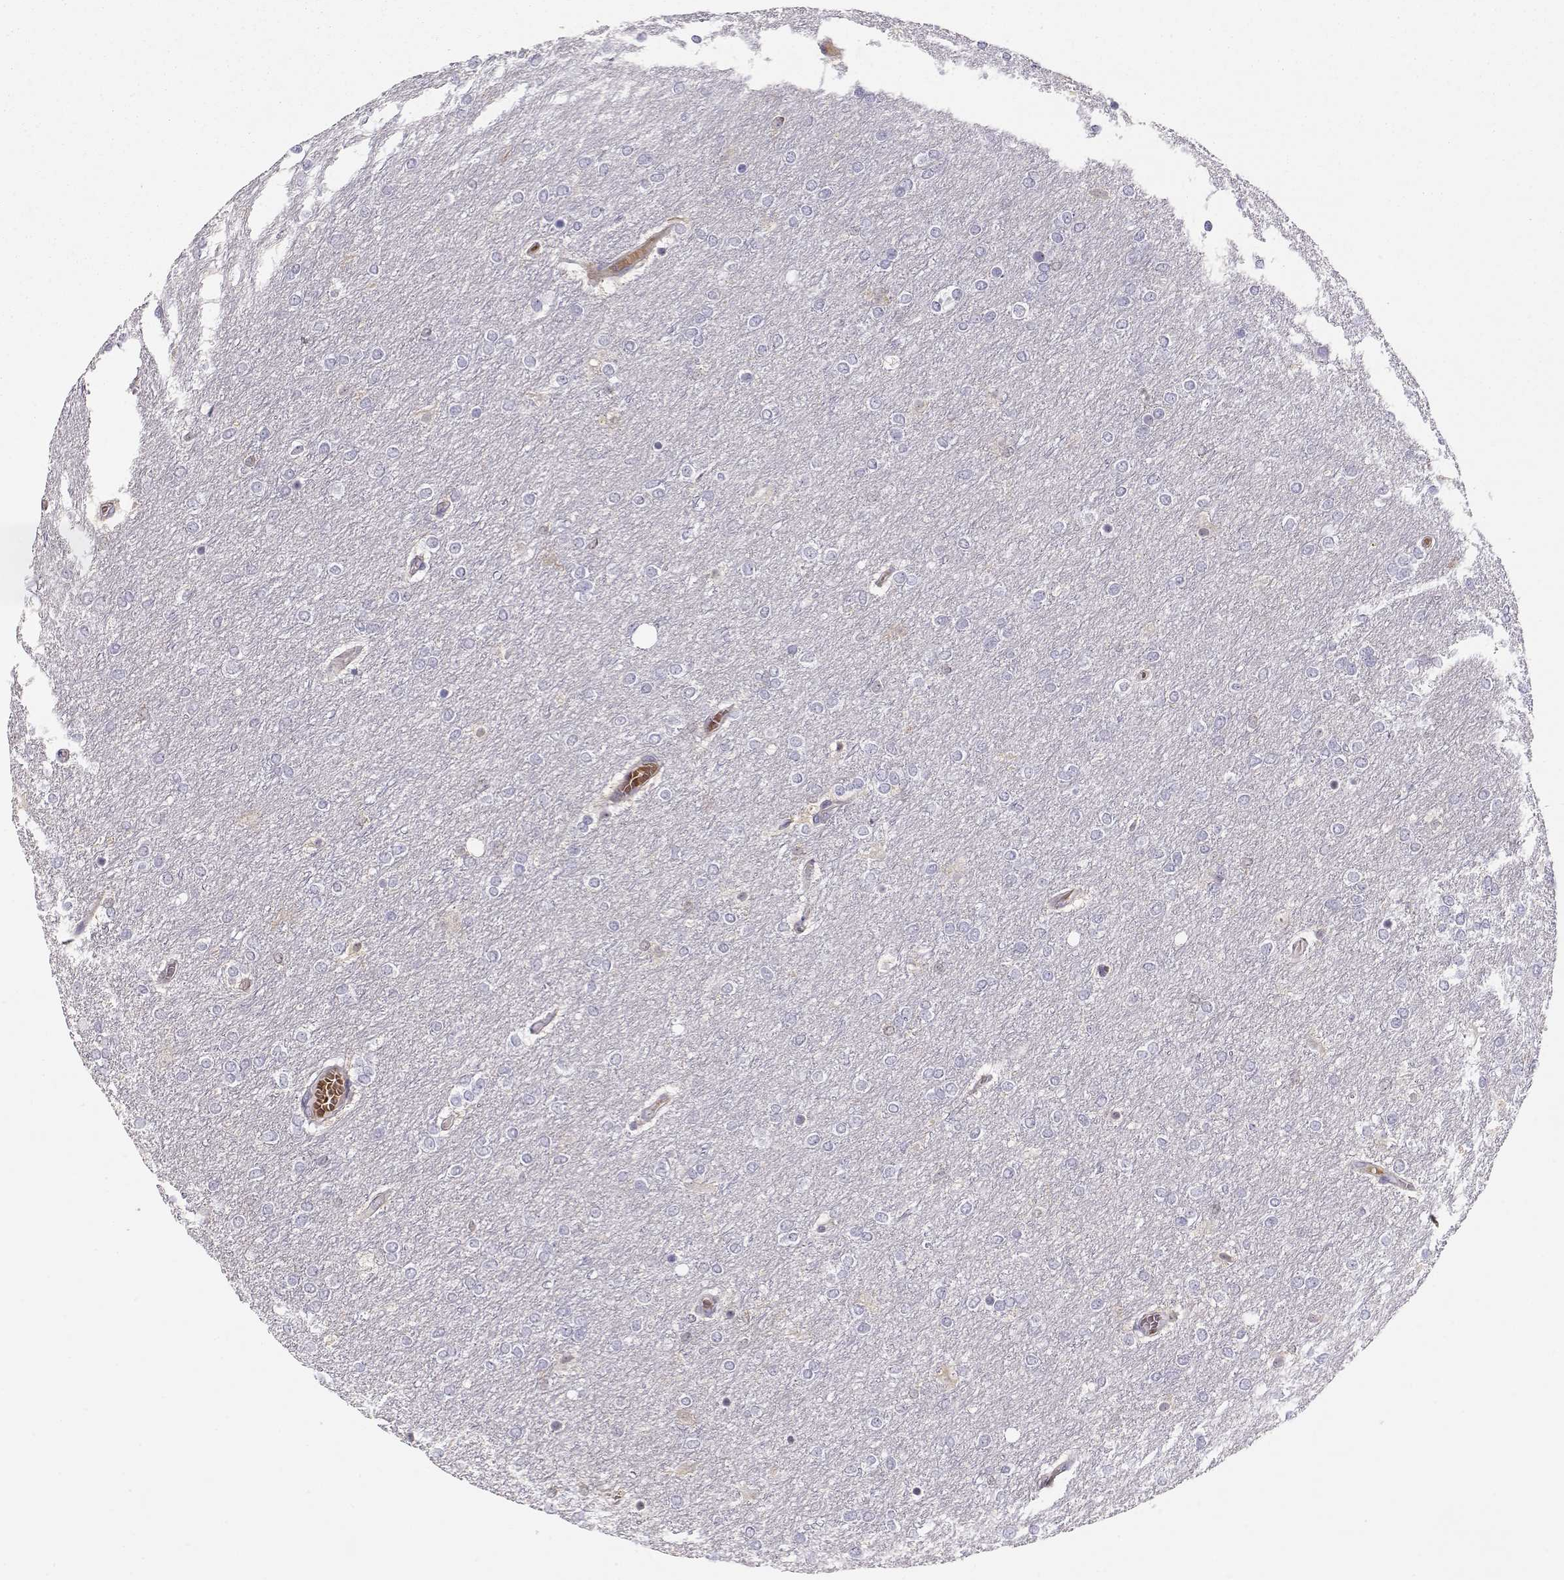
{"staining": {"intensity": "negative", "quantity": "none", "location": "none"}, "tissue": "glioma", "cell_type": "Tumor cells", "image_type": "cancer", "snomed": [{"axis": "morphology", "description": "Glioma, malignant, High grade"}, {"axis": "topography", "description": "Brain"}], "caption": "This photomicrograph is of malignant high-grade glioma stained with immunohistochemistry (IHC) to label a protein in brown with the nuclei are counter-stained blue. There is no staining in tumor cells.", "gene": "PNP", "patient": {"sex": "female", "age": 61}}